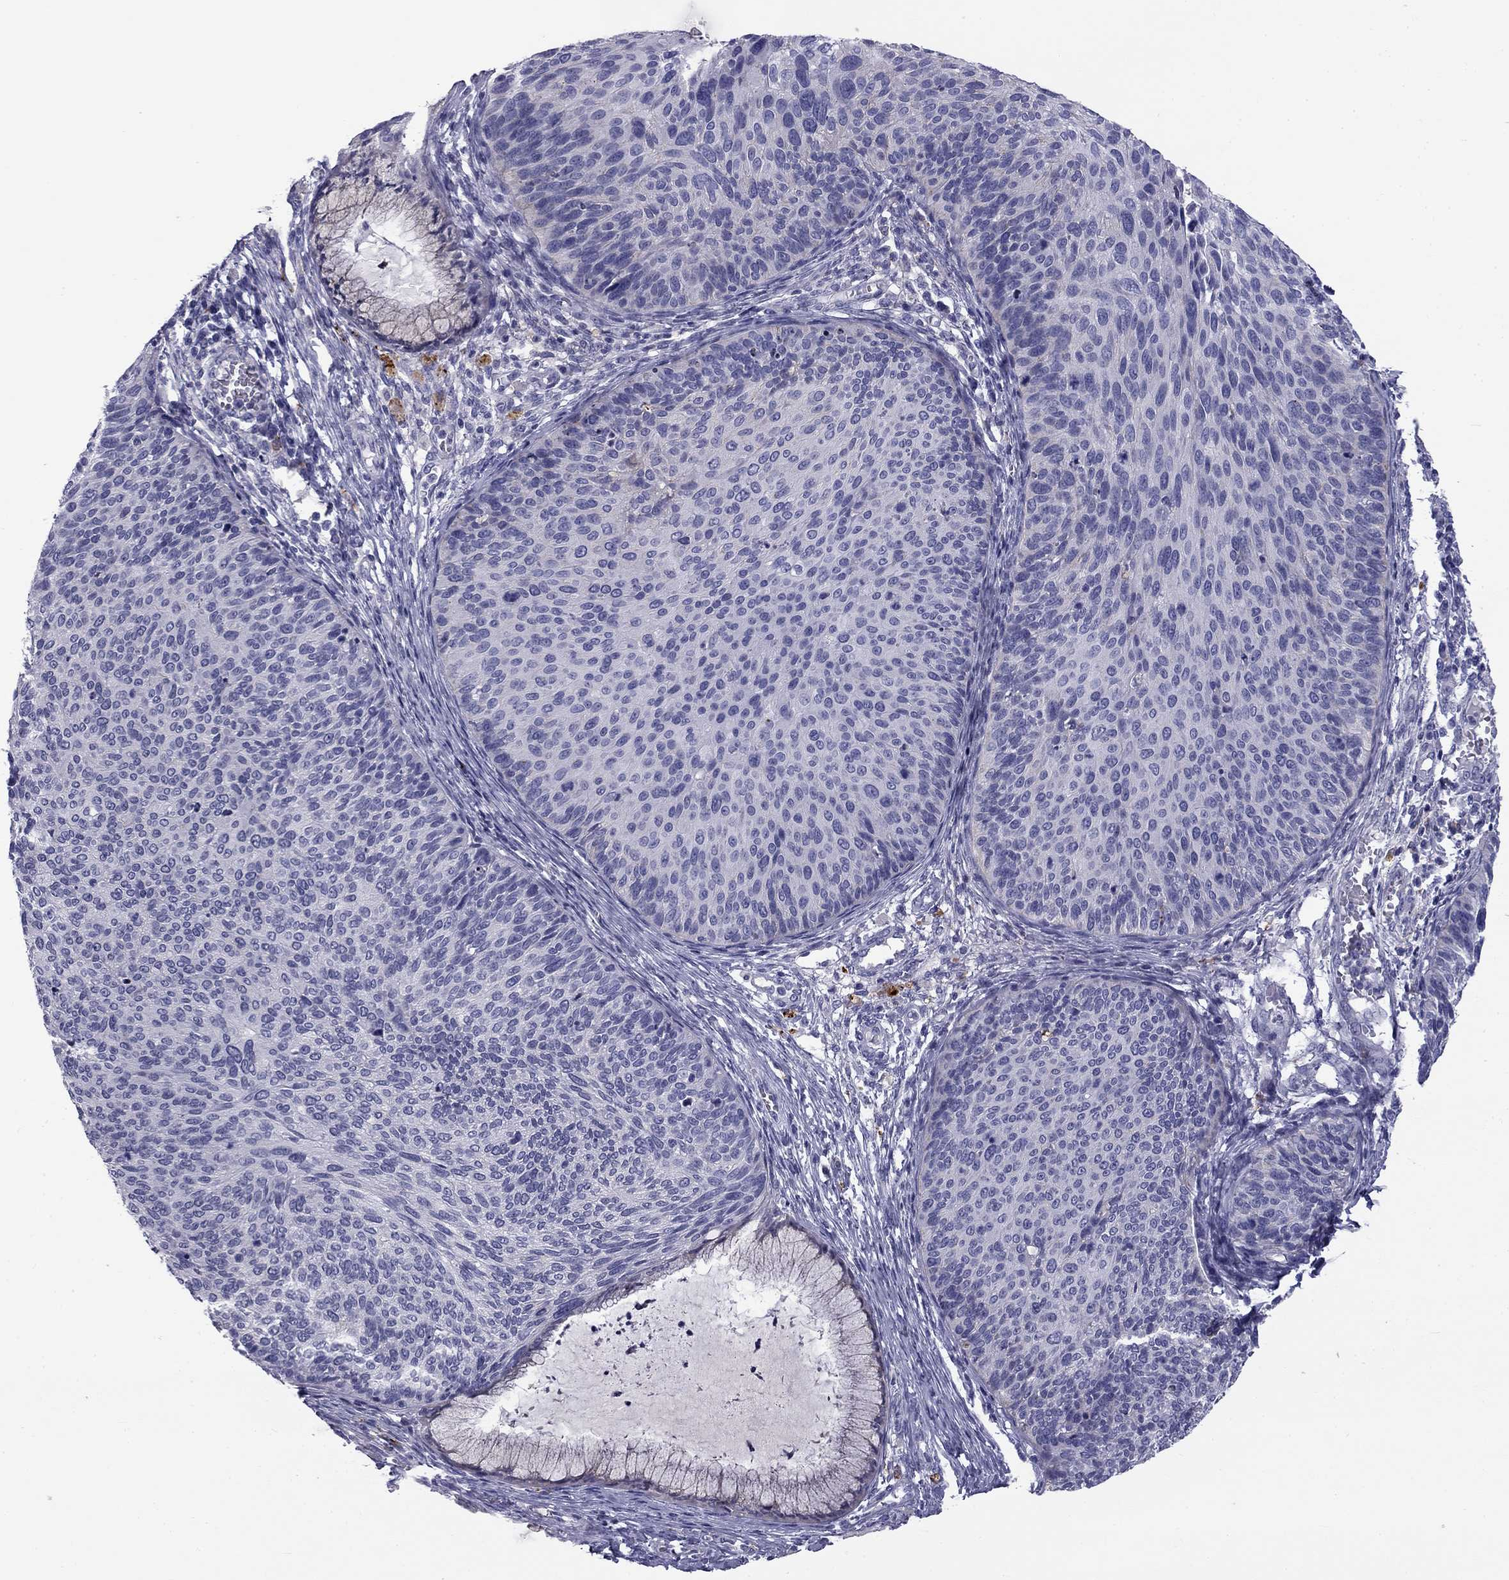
{"staining": {"intensity": "negative", "quantity": "none", "location": "none"}, "tissue": "cervical cancer", "cell_type": "Tumor cells", "image_type": "cancer", "snomed": [{"axis": "morphology", "description": "Squamous cell carcinoma, NOS"}, {"axis": "topography", "description": "Cervix"}], "caption": "Protein analysis of cervical cancer (squamous cell carcinoma) reveals no significant expression in tumor cells.", "gene": "CLPSL2", "patient": {"sex": "female", "age": 36}}